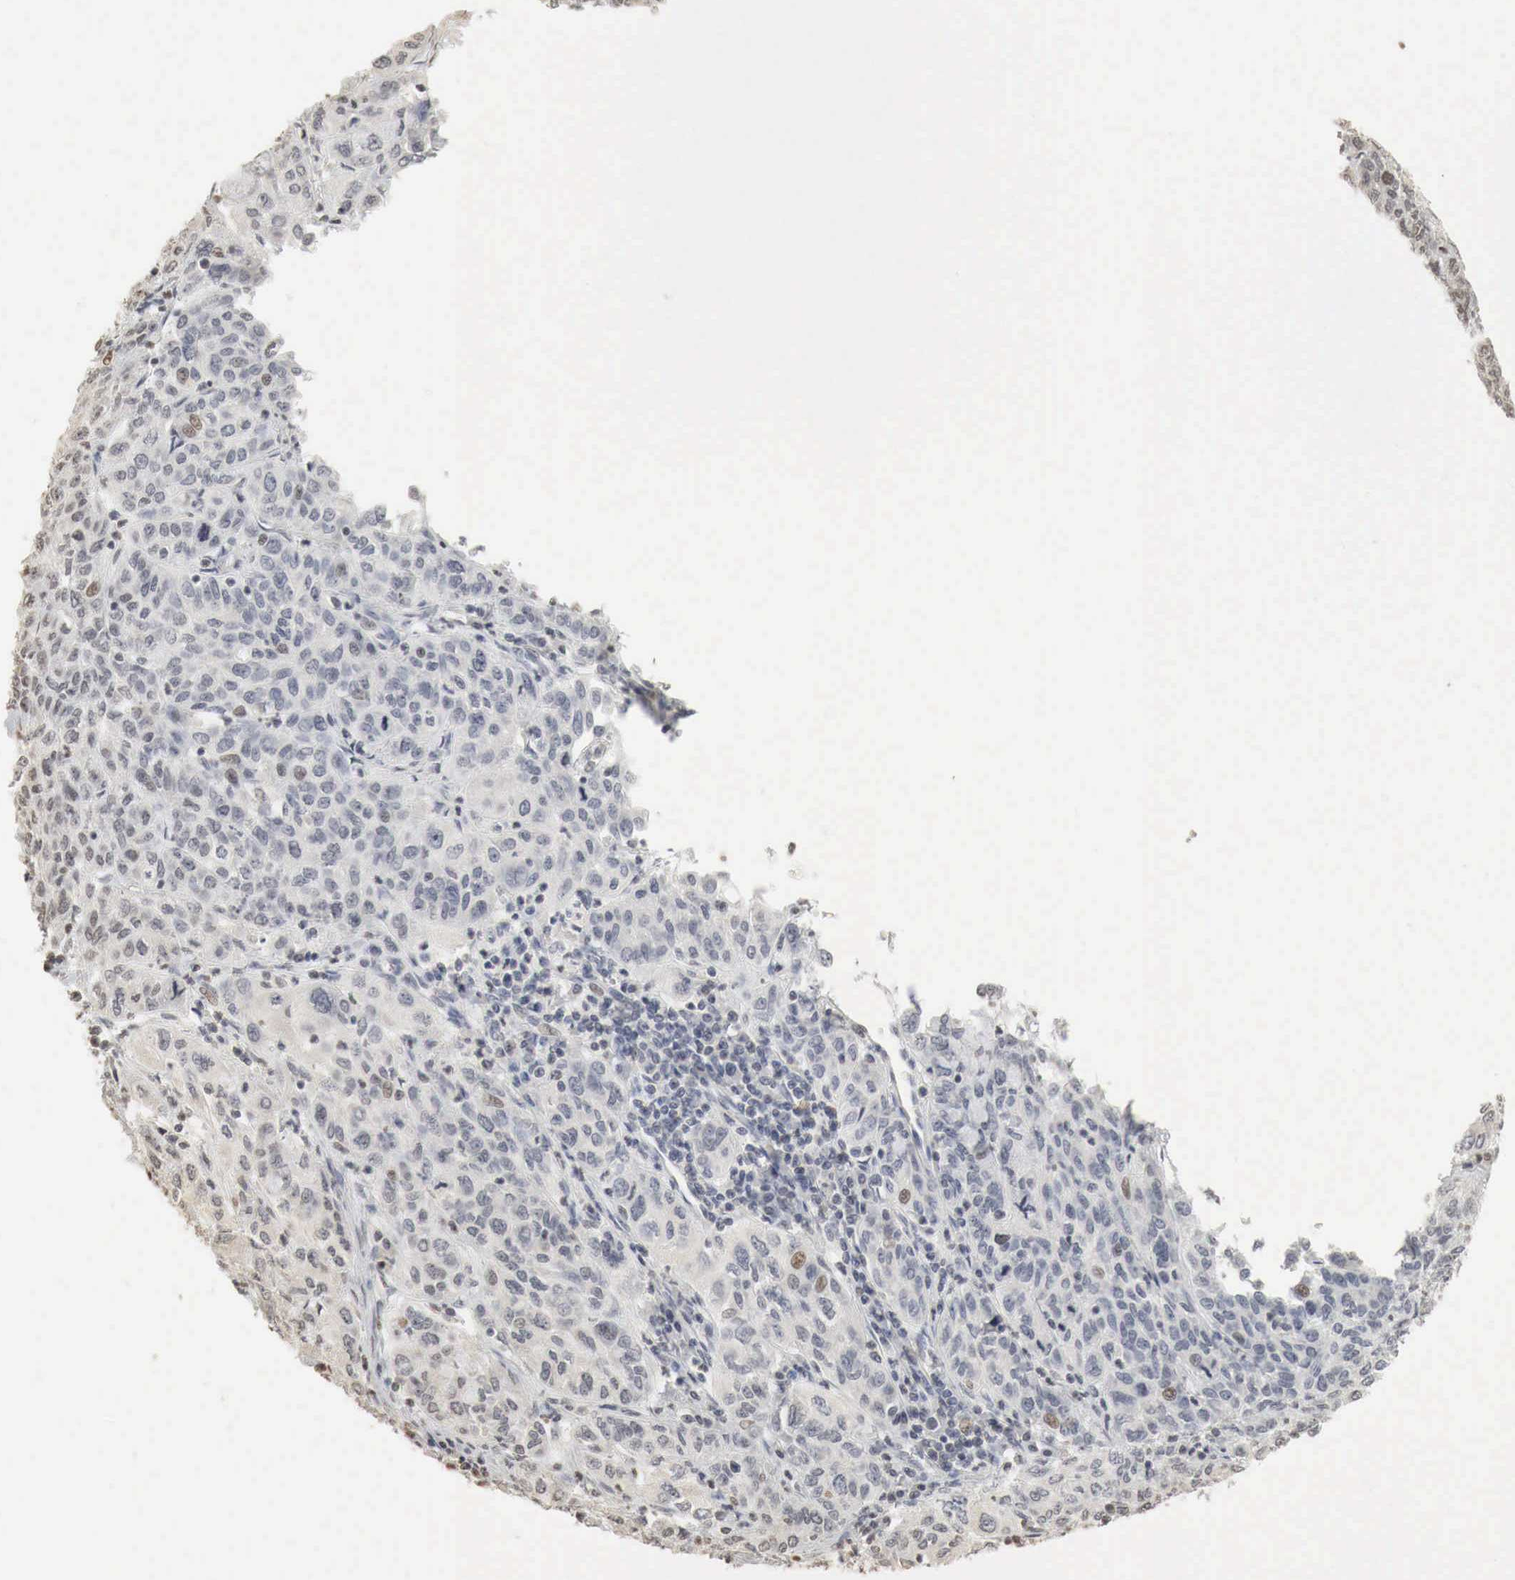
{"staining": {"intensity": "weak", "quantity": "<25%", "location": "nuclear"}, "tissue": "cervical cancer", "cell_type": "Tumor cells", "image_type": "cancer", "snomed": [{"axis": "morphology", "description": "Squamous cell carcinoma, NOS"}, {"axis": "topography", "description": "Cervix"}], "caption": "Human squamous cell carcinoma (cervical) stained for a protein using immunohistochemistry (IHC) exhibits no positivity in tumor cells.", "gene": "ERBB4", "patient": {"sex": "female", "age": 38}}